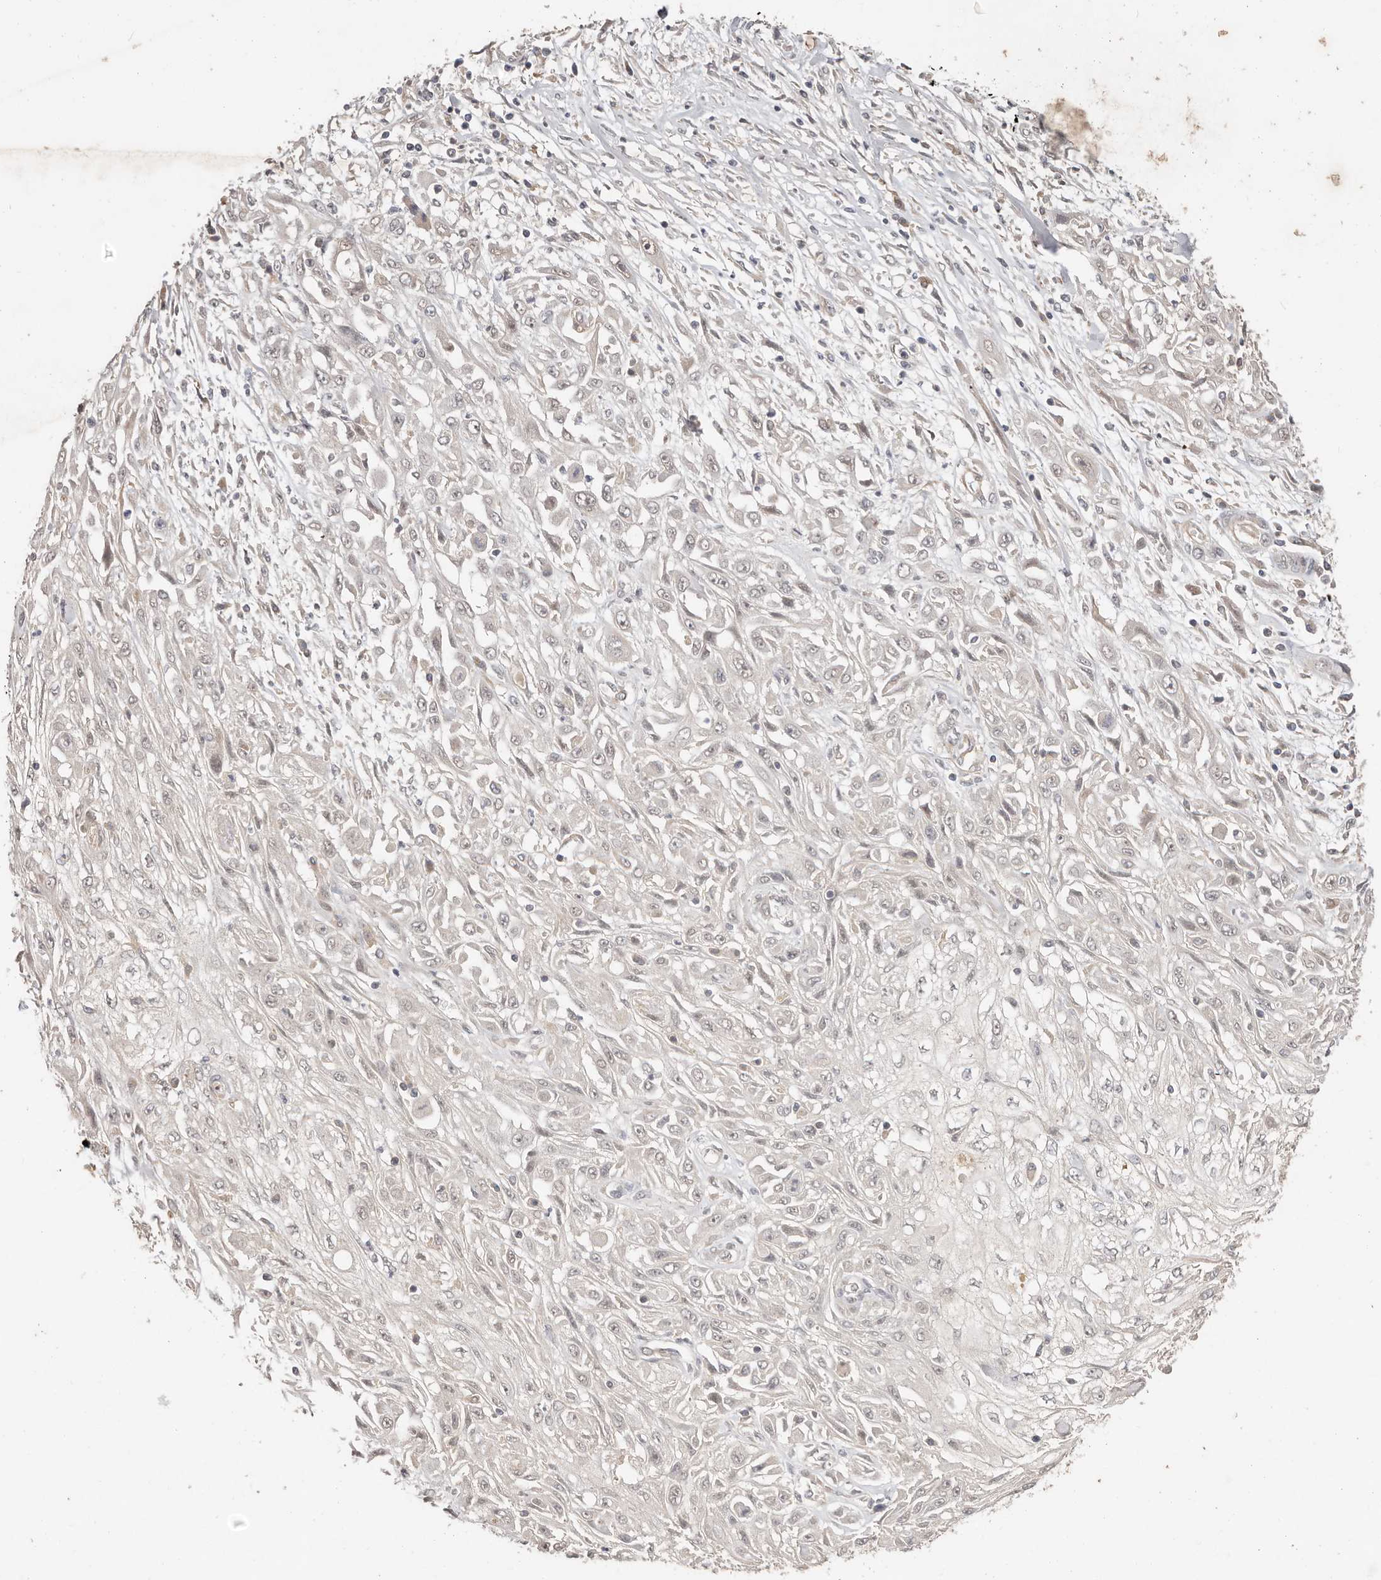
{"staining": {"intensity": "negative", "quantity": "none", "location": "none"}, "tissue": "skin cancer", "cell_type": "Tumor cells", "image_type": "cancer", "snomed": [{"axis": "morphology", "description": "Squamous cell carcinoma, NOS"}, {"axis": "morphology", "description": "Squamous cell carcinoma, metastatic, NOS"}, {"axis": "topography", "description": "Skin"}, {"axis": "topography", "description": "Lymph node"}], "caption": "DAB (3,3'-diaminobenzidine) immunohistochemical staining of human skin cancer shows no significant positivity in tumor cells.", "gene": "MTFR2", "patient": {"sex": "male", "age": 75}}